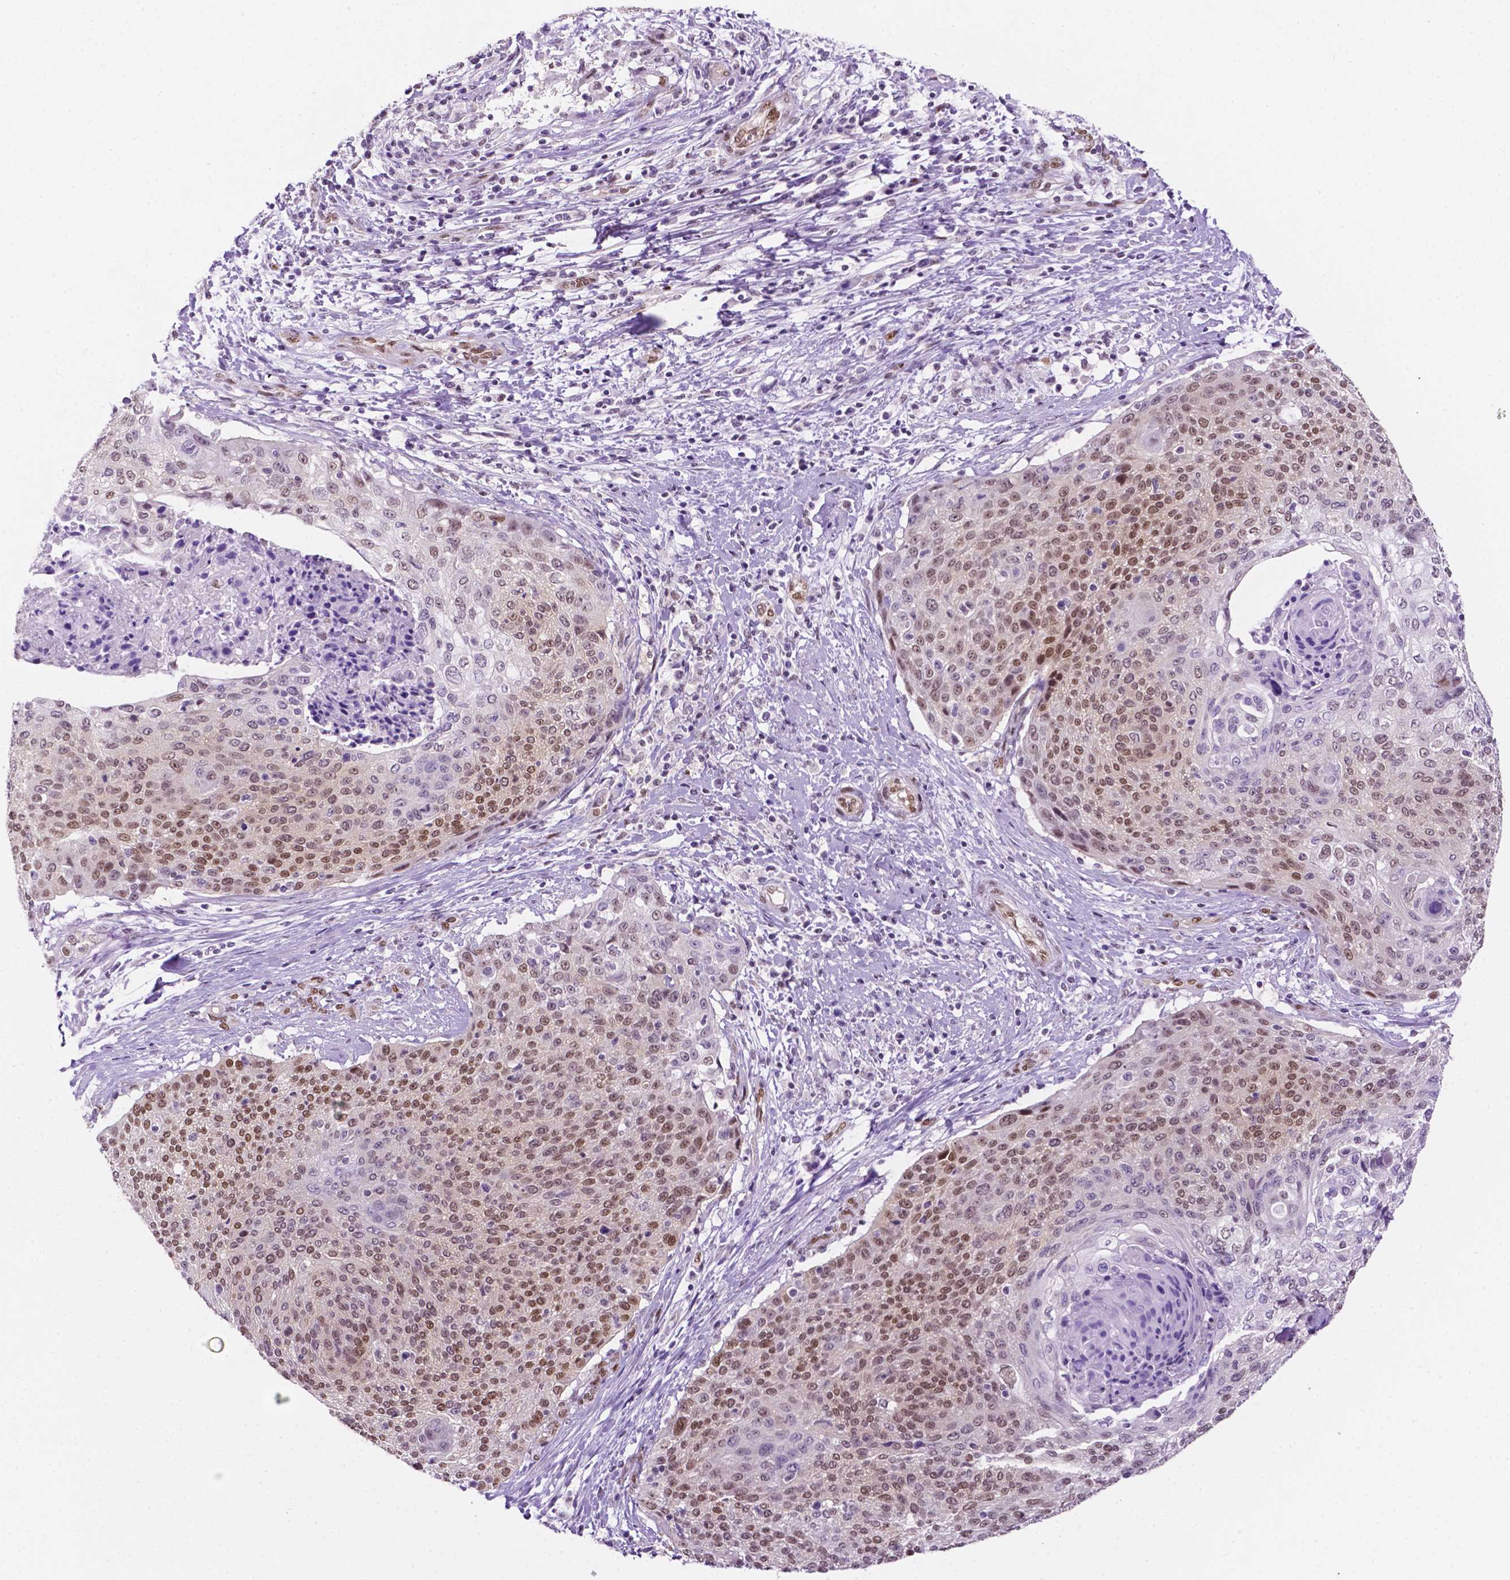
{"staining": {"intensity": "moderate", "quantity": ">75%", "location": "nuclear"}, "tissue": "cervical cancer", "cell_type": "Tumor cells", "image_type": "cancer", "snomed": [{"axis": "morphology", "description": "Squamous cell carcinoma, NOS"}, {"axis": "topography", "description": "Cervix"}], "caption": "This photomicrograph shows IHC staining of cervical cancer, with medium moderate nuclear staining in about >75% of tumor cells.", "gene": "ERF", "patient": {"sex": "female", "age": 31}}